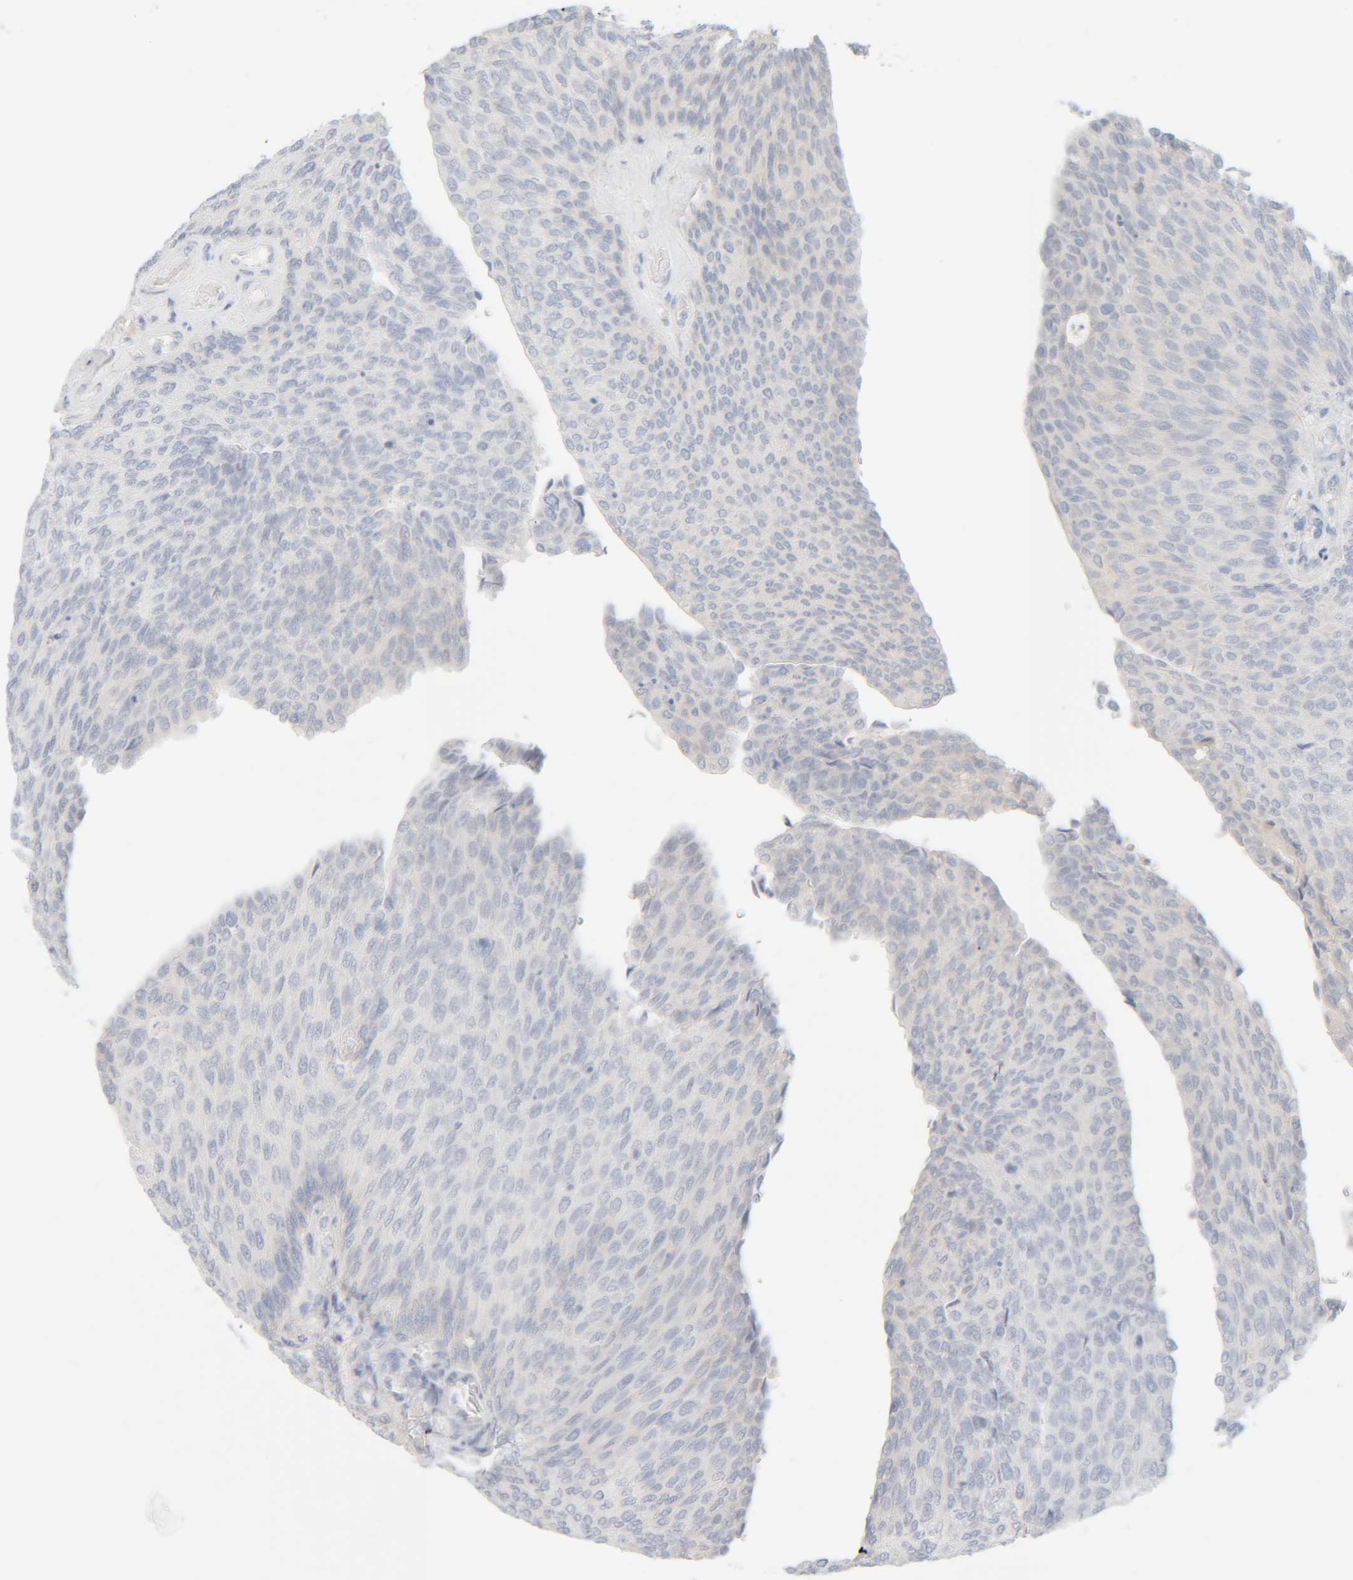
{"staining": {"intensity": "negative", "quantity": "none", "location": "none"}, "tissue": "urothelial cancer", "cell_type": "Tumor cells", "image_type": "cancer", "snomed": [{"axis": "morphology", "description": "Urothelial carcinoma, Low grade"}, {"axis": "topography", "description": "Urinary bladder"}], "caption": "High power microscopy histopathology image of an immunohistochemistry (IHC) image of low-grade urothelial carcinoma, revealing no significant positivity in tumor cells.", "gene": "RIDA", "patient": {"sex": "female", "age": 79}}